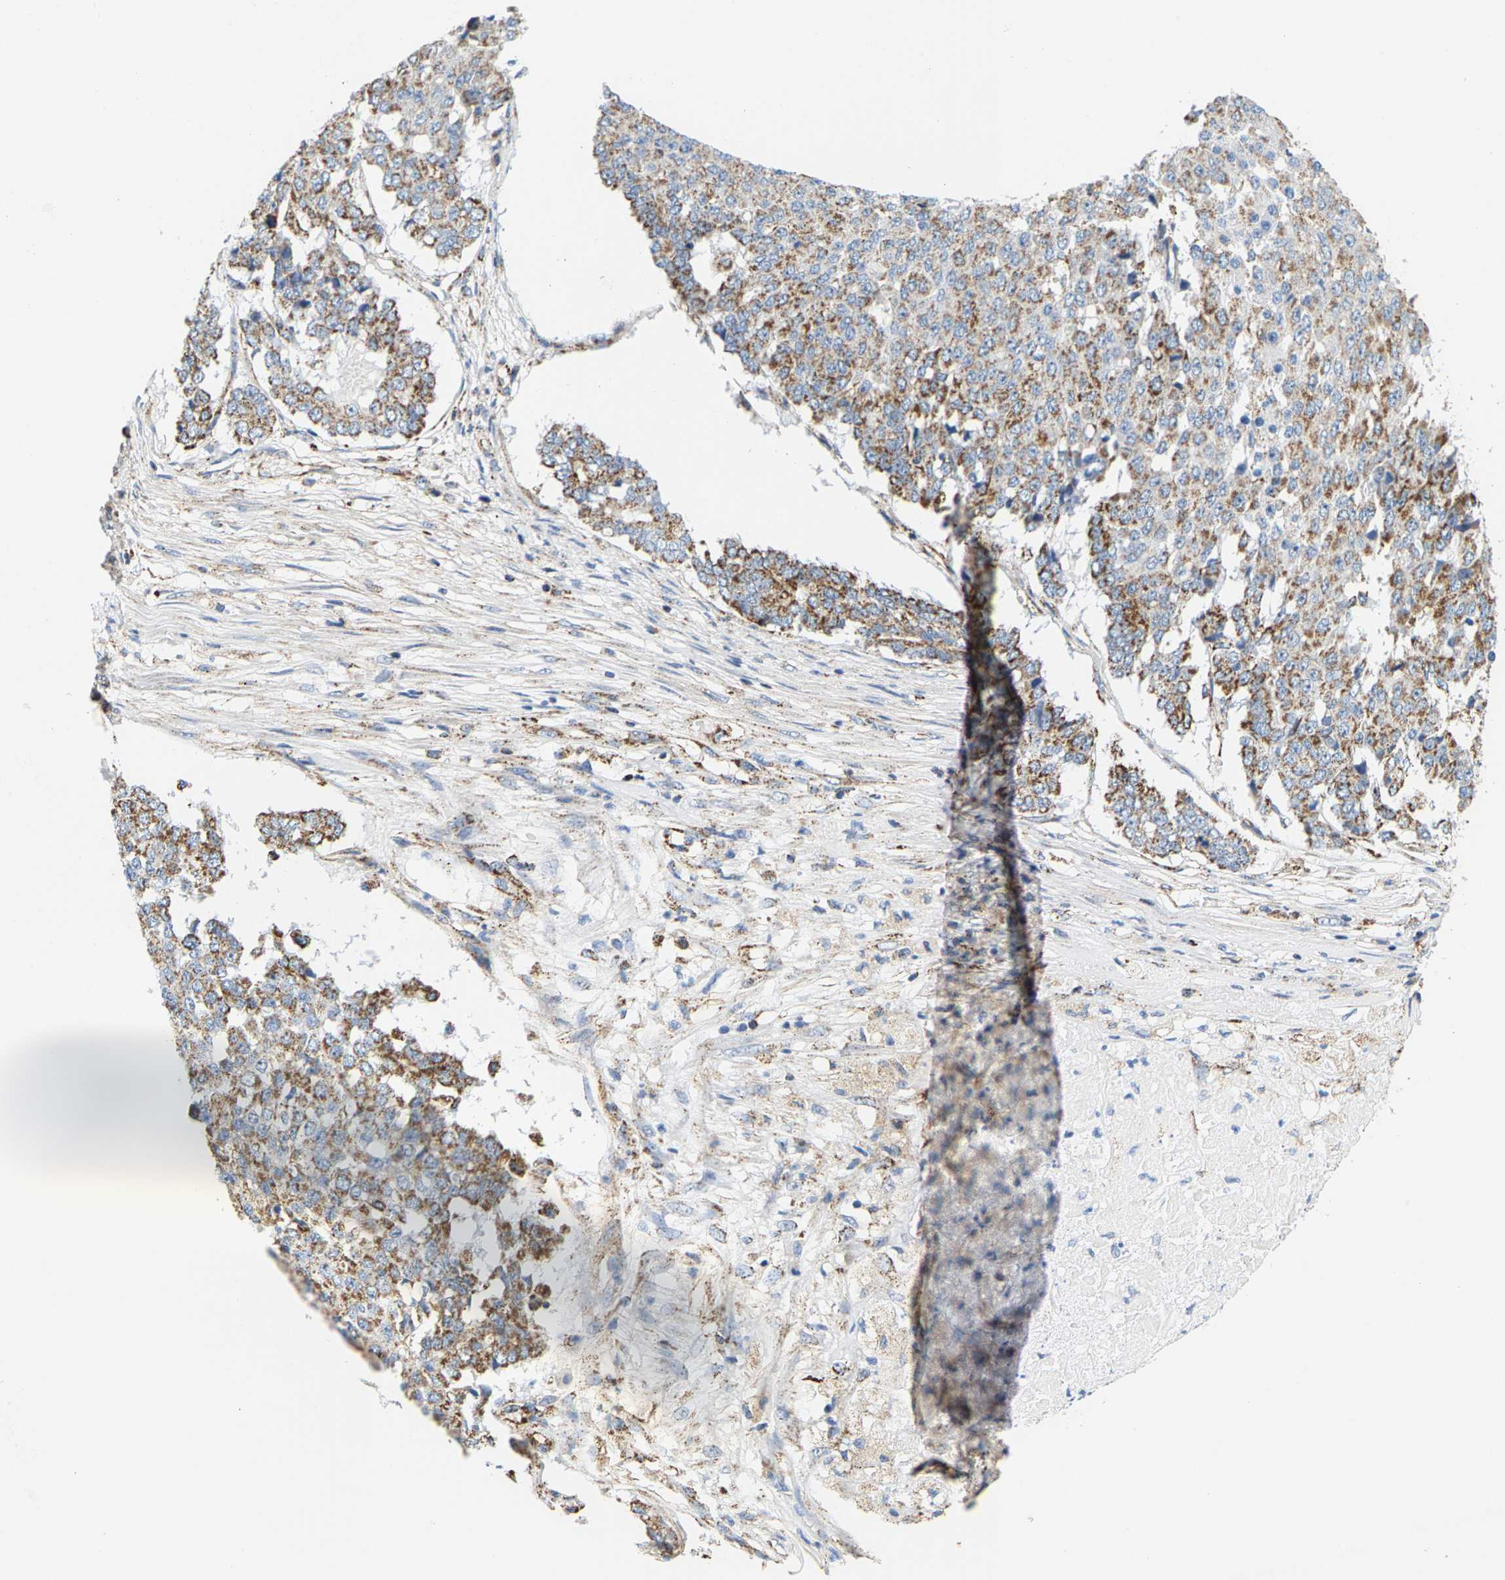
{"staining": {"intensity": "moderate", "quantity": "25%-75%", "location": "cytoplasmic/membranous"}, "tissue": "pancreatic cancer", "cell_type": "Tumor cells", "image_type": "cancer", "snomed": [{"axis": "morphology", "description": "Adenocarcinoma, NOS"}, {"axis": "topography", "description": "Pancreas"}], "caption": "A micrograph showing moderate cytoplasmic/membranous expression in about 25%-75% of tumor cells in adenocarcinoma (pancreatic), as visualized by brown immunohistochemical staining.", "gene": "SHMT2", "patient": {"sex": "male", "age": 50}}